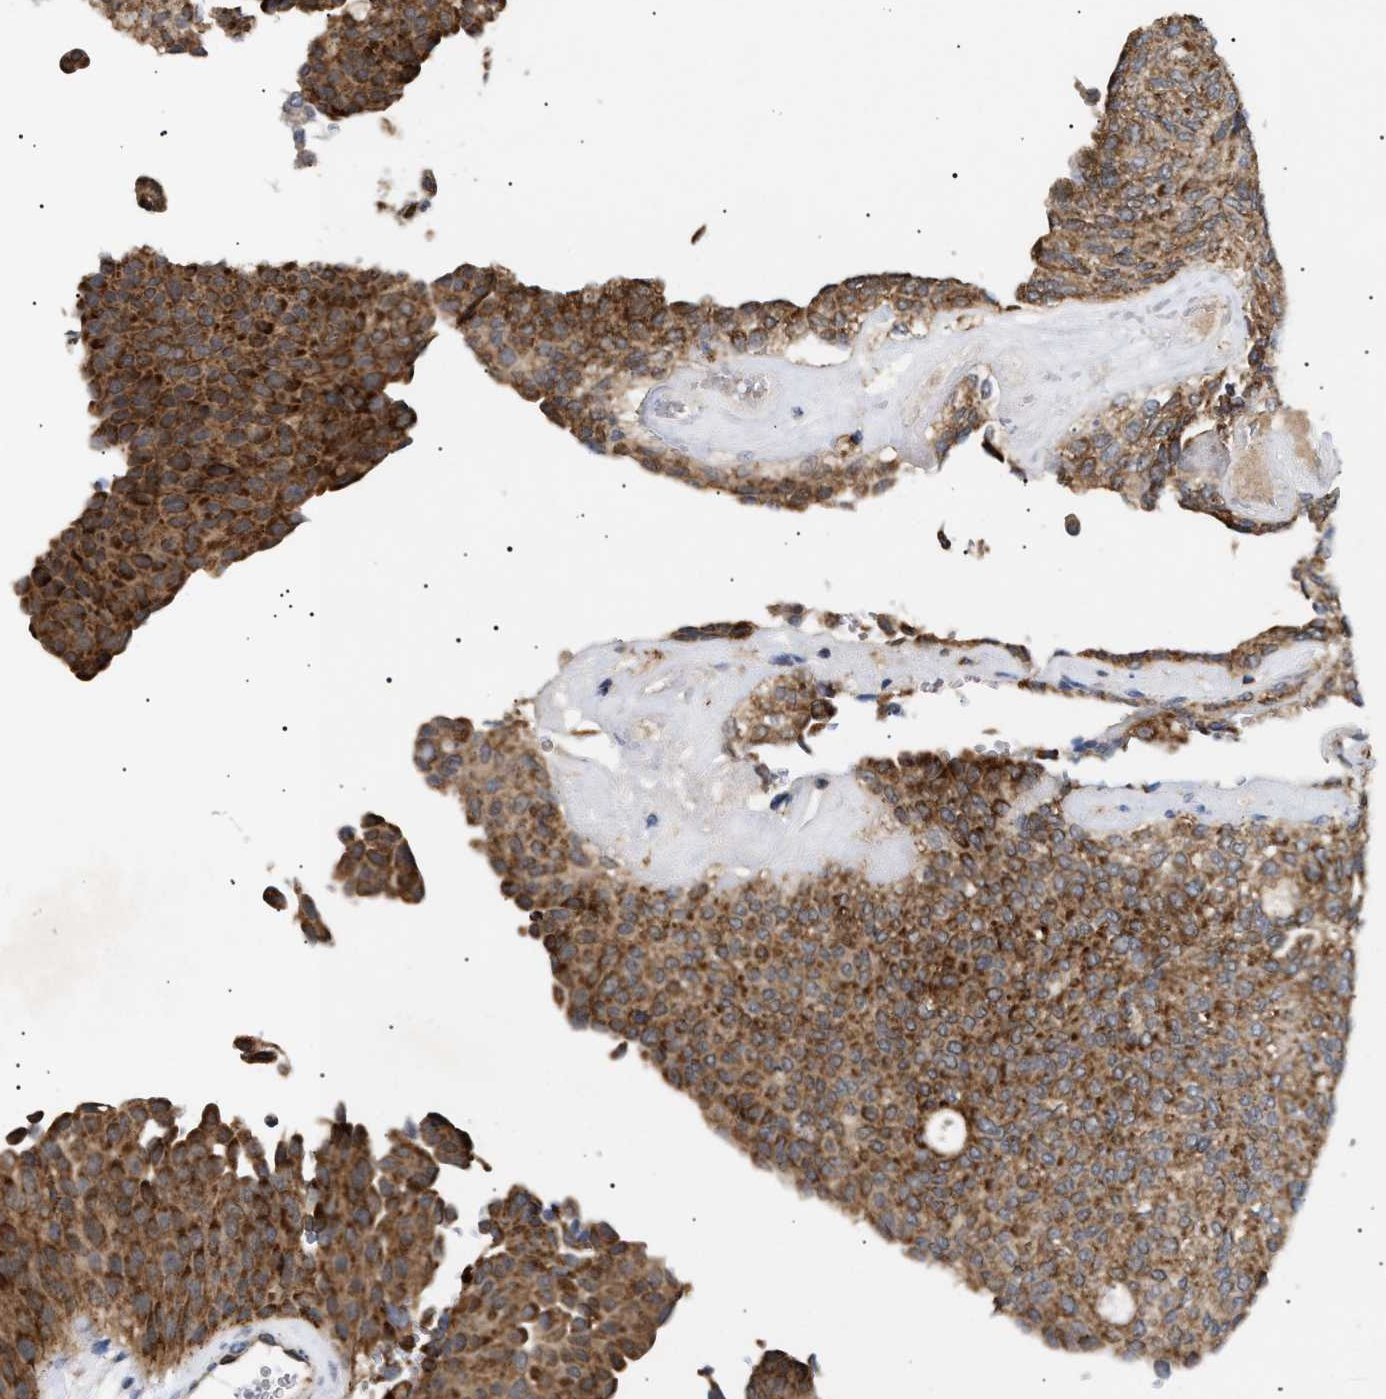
{"staining": {"intensity": "moderate", "quantity": ">75%", "location": "cytoplasmic/membranous"}, "tissue": "urothelial cancer", "cell_type": "Tumor cells", "image_type": "cancer", "snomed": [{"axis": "morphology", "description": "Urothelial carcinoma, Low grade"}, {"axis": "topography", "description": "Urinary bladder"}], "caption": "Immunohistochemical staining of urothelial carcinoma (low-grade) displays moderate cytoplasmic/membranous protein staining in about >75% of tumor cells. (IHC, brightfield microscopy, high magnification).", "gene": "SIRT5", "patient": {"sex": "female", "age": 79}}